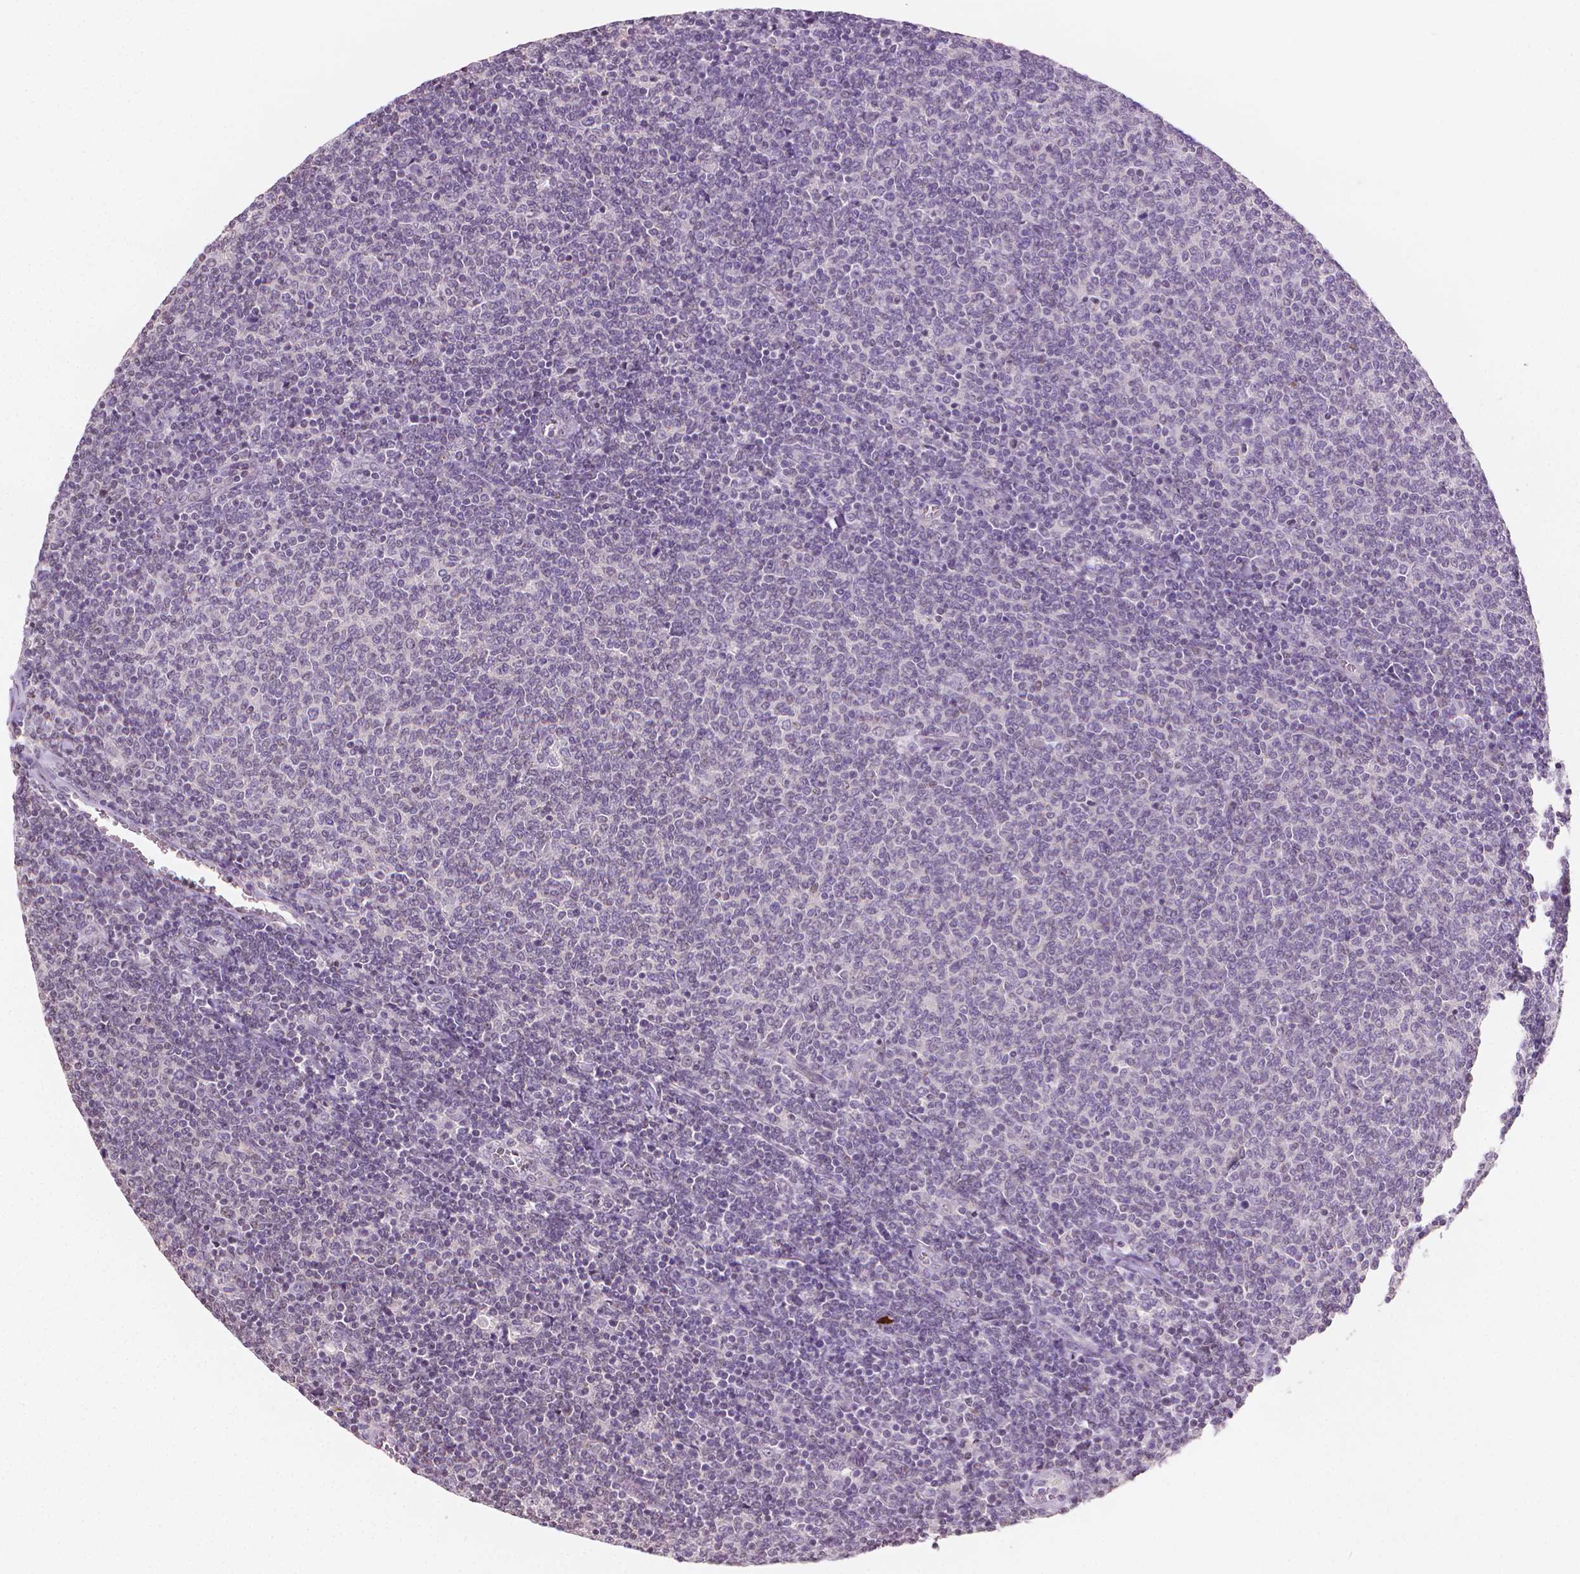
{"staining": {"intensity": "negative", "quantity": "none", "location": "none"}, "tissue": "lymphoma", "cell_type": "Tumor cells", "image_type": "cancer", "snomed": [{"axis": "morphology", "description": "Malignant lymphoma, non-Hodgkin's type, Low grade"}, {"axis": "topography", "description": "Lymph node"}], "caption": "An IHC micrograph of malignant lymphoma, non-Hodgkin's type (low-grade) is shown. There is no staining in tumor cells of malignant lymphoma, non-Hodgkin's type (low-grade).", "gene": "NCAN", "patient": {"sex": "male", "age": 52}}